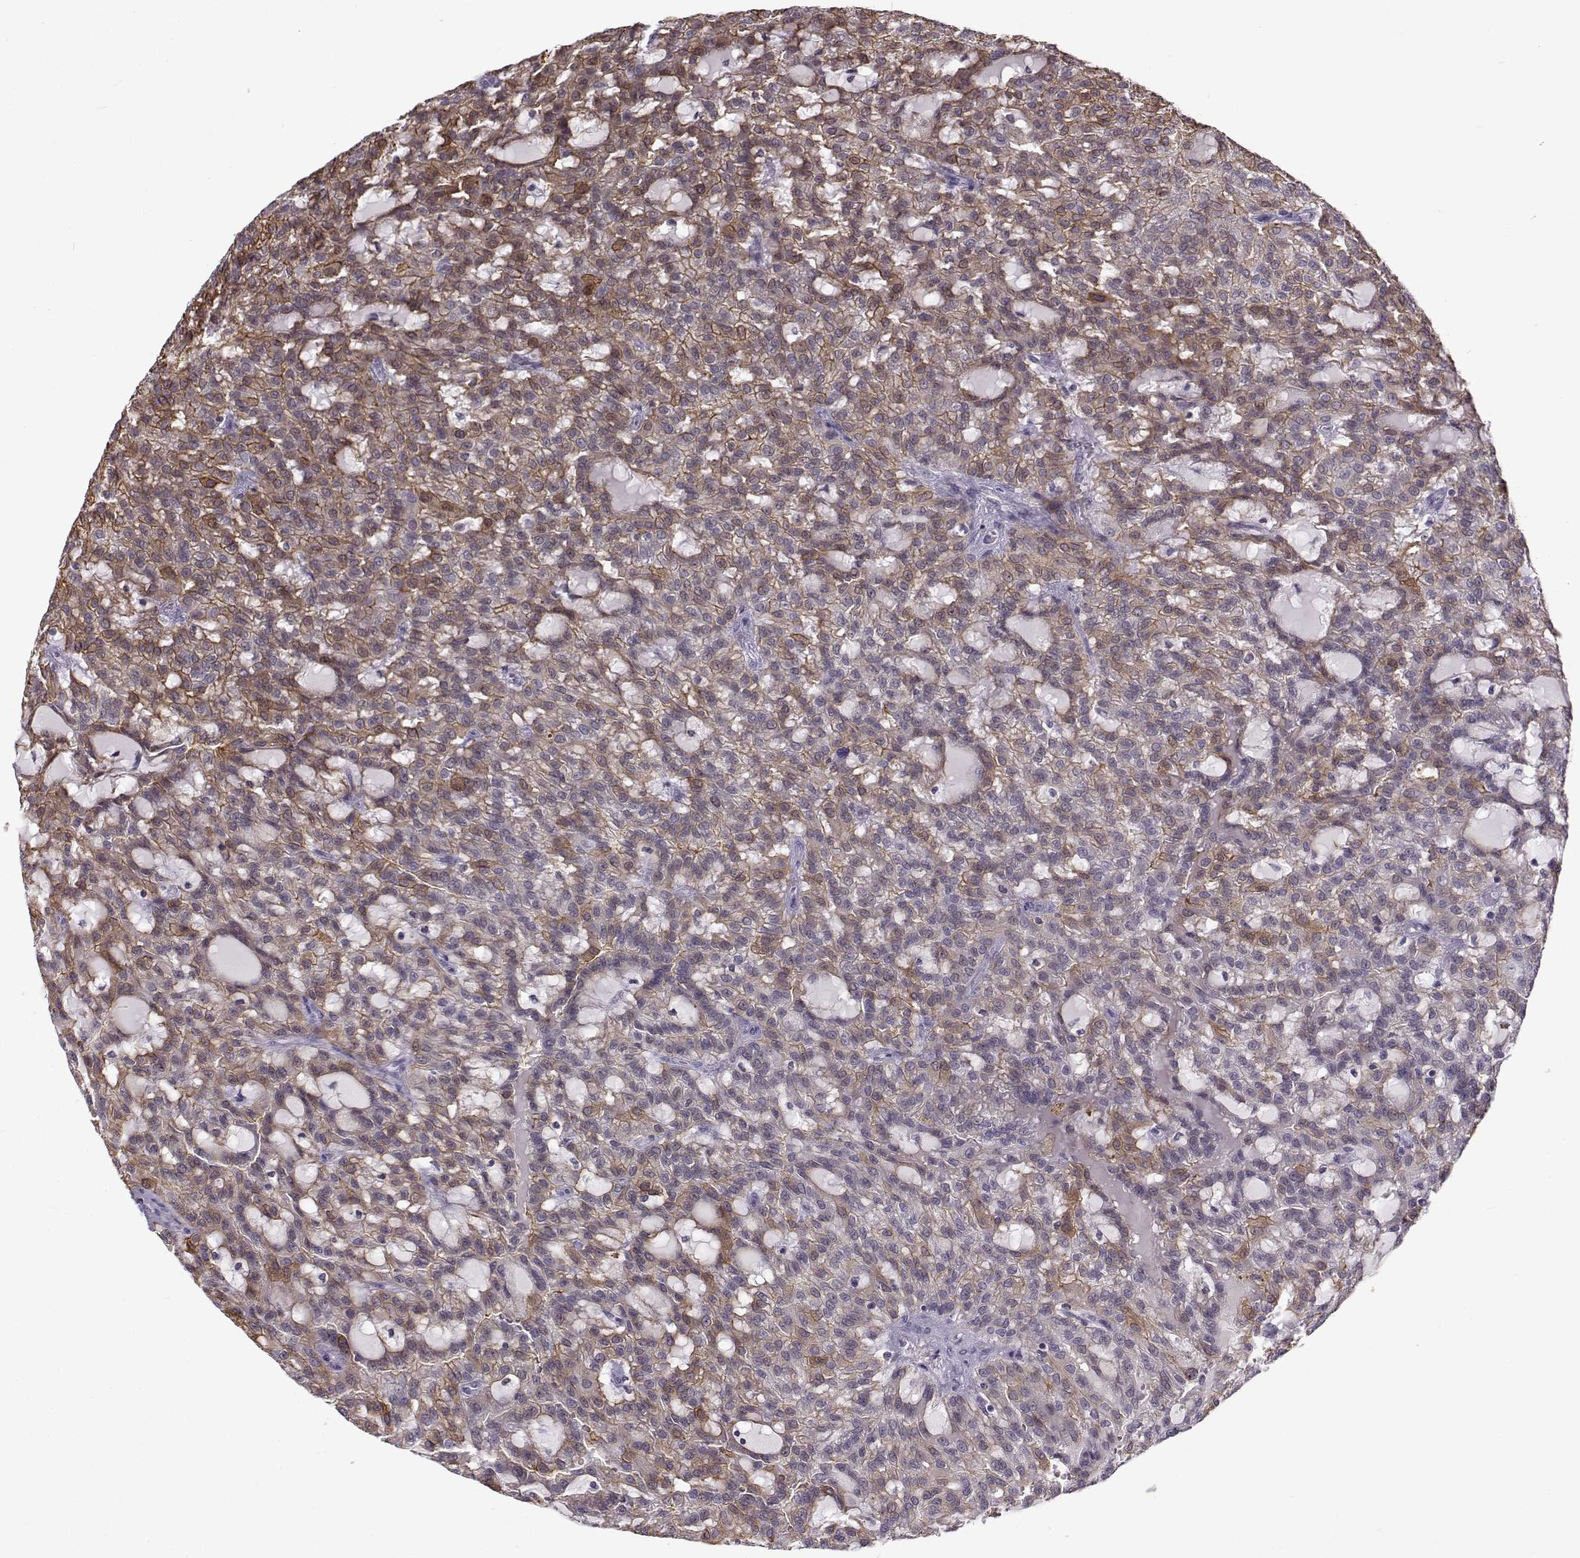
{"staining": {"intensity": "moderate", "quantity": "25%-75%", "location": "cytoplasmic/membranous"}, "tissue": "renal cancer", "cell_type": "Tumor cells", "image_type": "cancer", "snomed": [{"axis": "morphology", "description": "Adenocarcinoma, NOS"}, {"axis": "topography", "description": "Kidney"}], "caption": "This image shows renal cancer stained with immunohistochemistry to label a protein in brown. The cytoplasmic/membranous of tumor cells show moderate positivity for the protein. Nuclei are counter-stained blue.", "gene": "BACH1", "patient": {"sex": "male", "age": 63}}